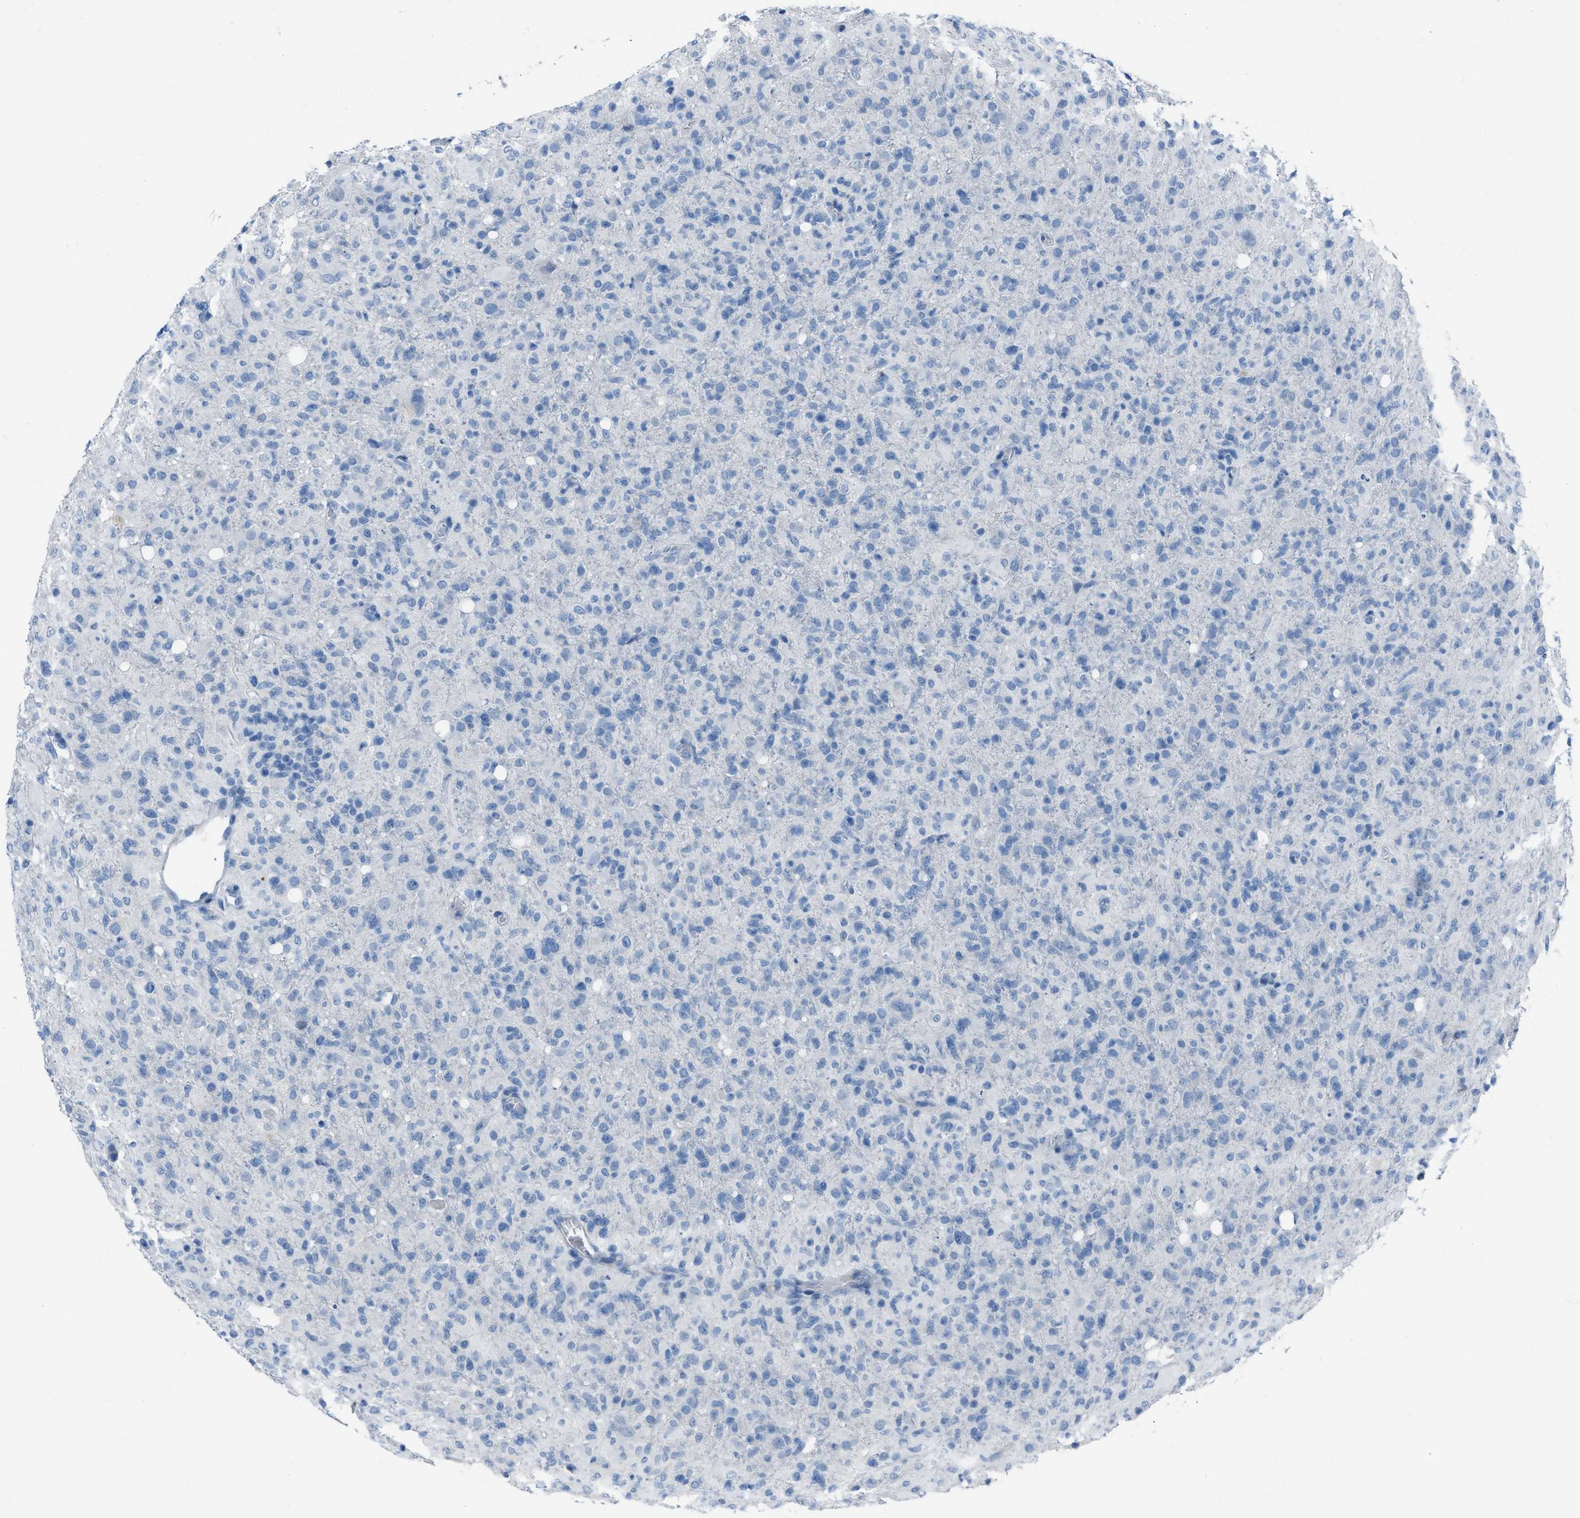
{"staining": {"intensity": "negative", "quantity": "none", "location": "none"}, "tissue": "glioma", "cell_type": "Tumor cells", "image_type": "cancer", "snomed": [{"axis": "morphology", "description": "Glioma, malignant, High grade"}, {"axis": "topography", "description": "Brain"}], "caption": "IHC of human malignant glioma (high-grade) reveals no staining in tumor cells.", "gene": "SPATC1L", "patient": {"sex": "female", "age": 57}}